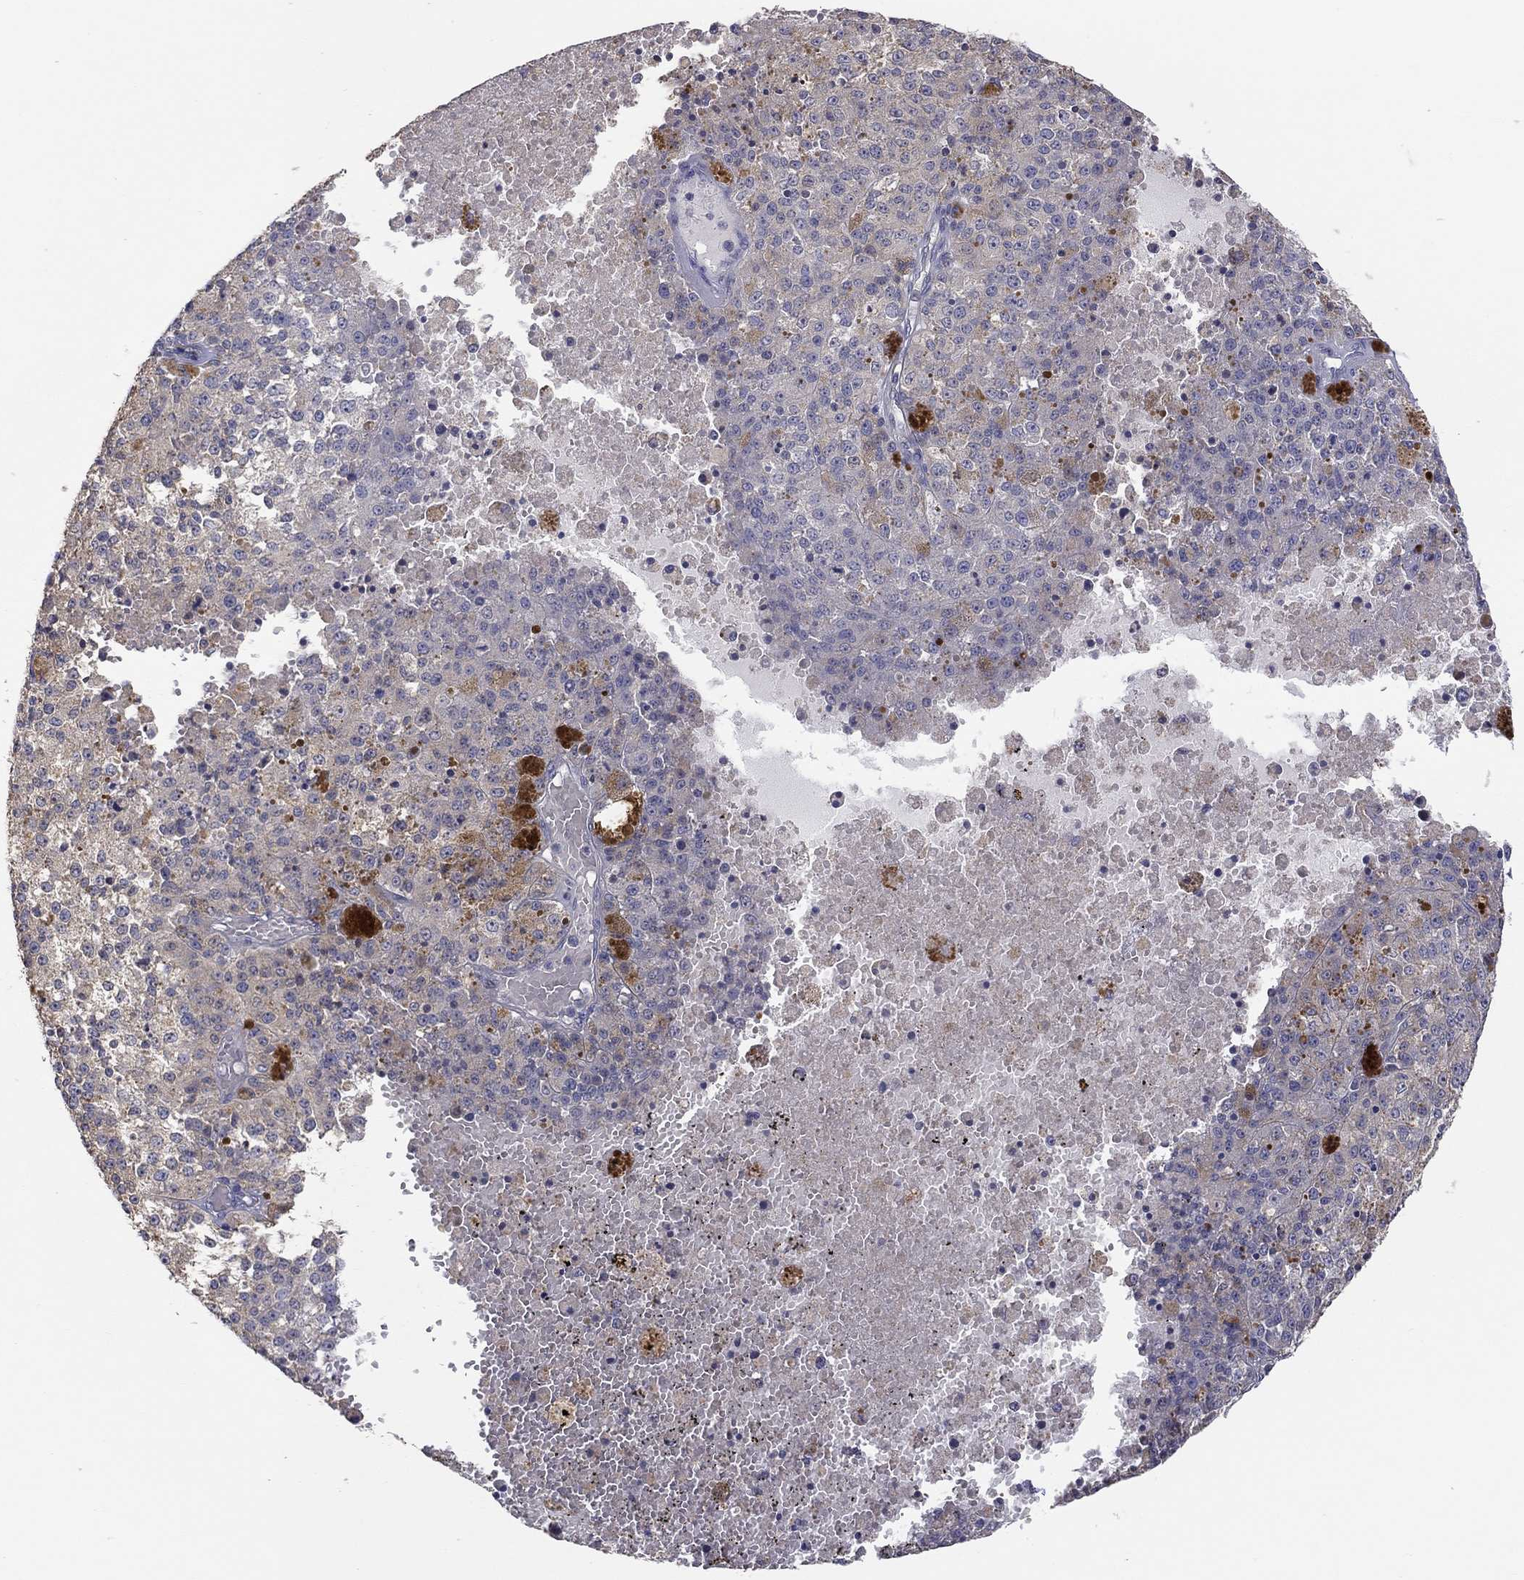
{"staining": {"intensity": "negative", "quantity": "none", "location": "none"}, "tissue": "melanoma", "cell_type": "Tumor cells", "image_type": "cancer", "snomed": [{"axis": "morphology", "description": "Malignant melanoma, Metastatic site"}, {"axis": "topography", "description": "Lymph node"}], "caption": "Immunohistochemistry micrograph of melanoma stained for a protein (brown), which demonstrates no staining in tumor cells. Nuclei are stained in blue.", "gene": "DOCK3", "patient": {"sex": "female", "age": 64}}